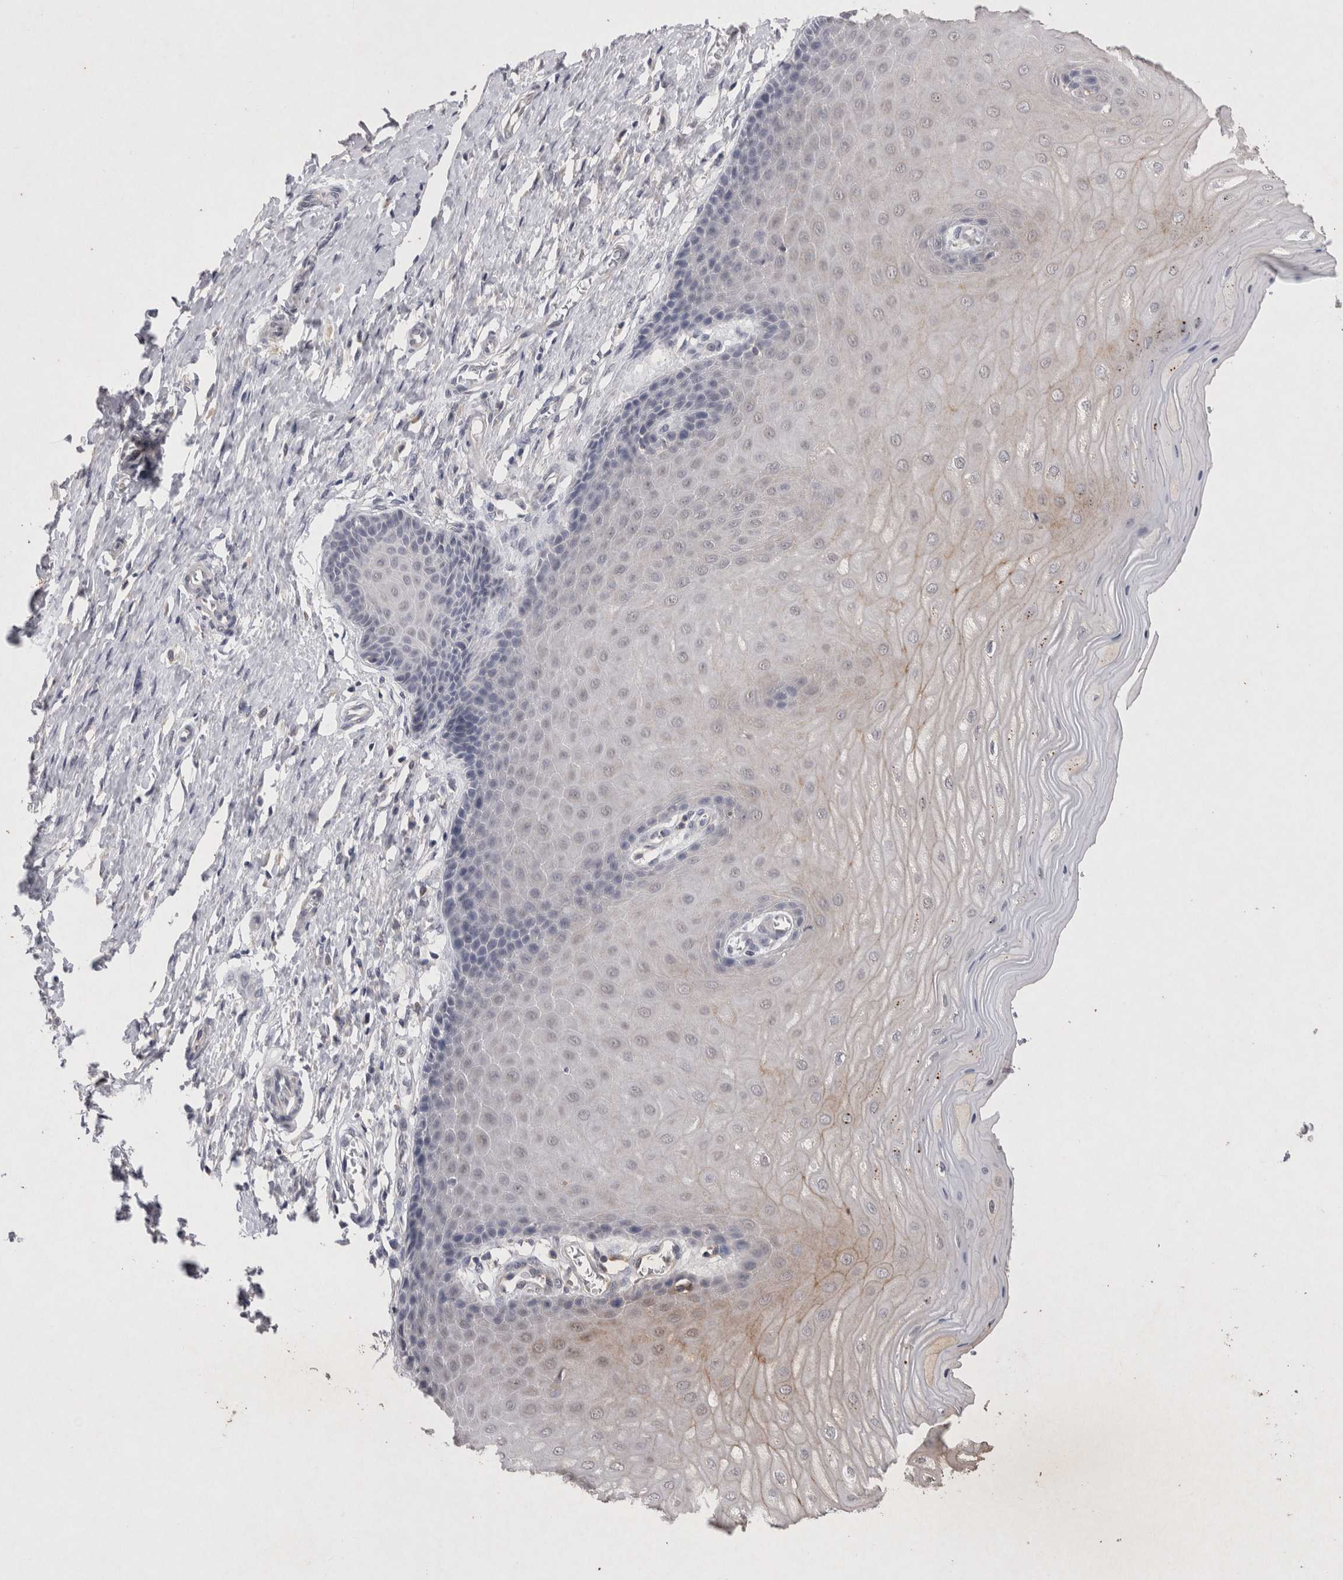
{"staining": {"intensity": "negative", "quantity": "none", "location": "none"}, "tissue": "cervix", "cell_type": "Glandular cells", "image_type": "normal", "snomed": [{"axis": "morphology", "description": "Normal tissue, NOS"}, {"axis": "topography", "description": "Cervix"}], "caption": "IHC of normal cervix reveals no staining in glandular cells.", "gene": "RASSF3", "patient": {"sex": "female", "age": 55}}